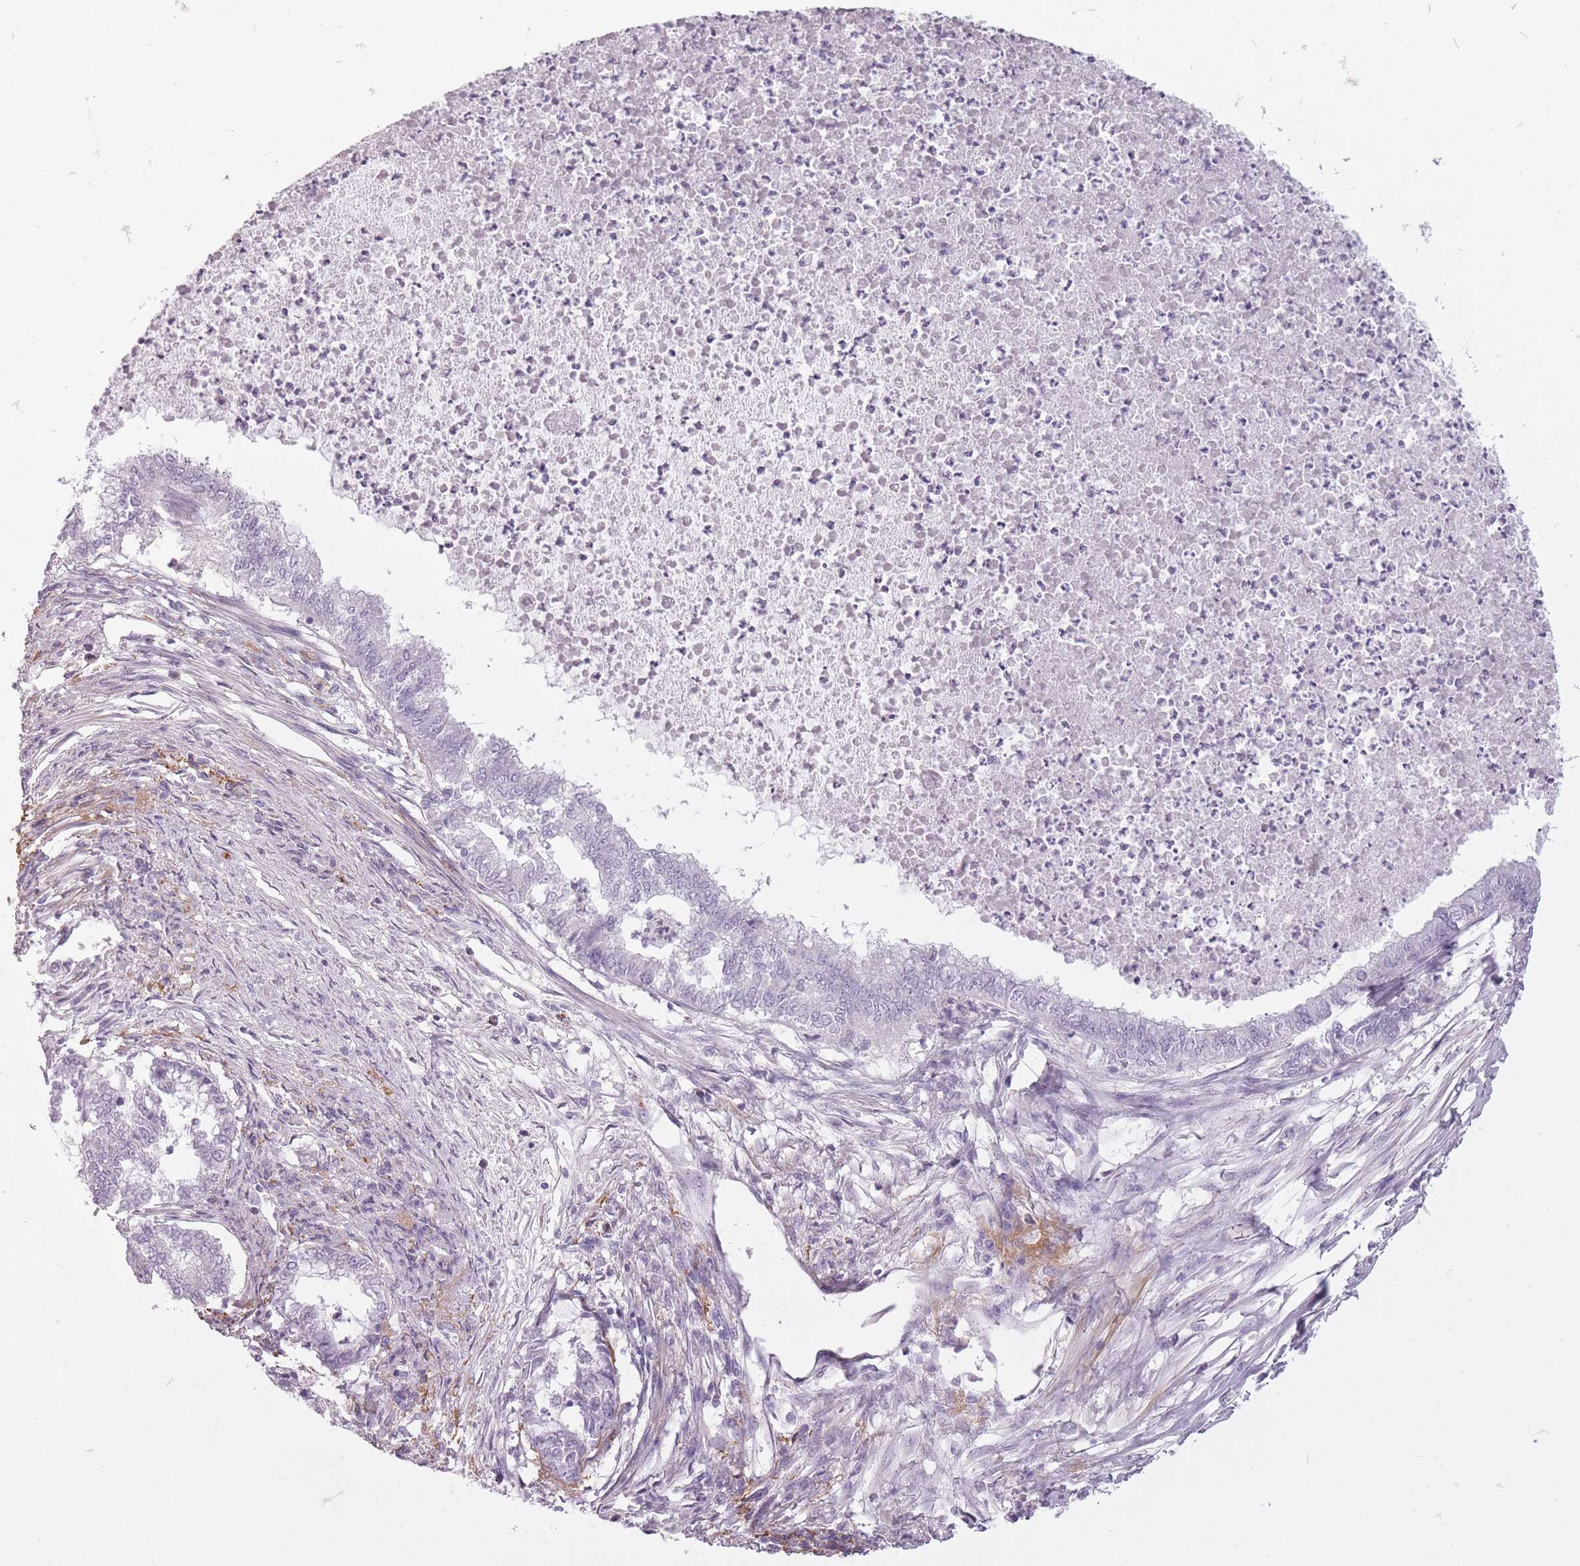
{"staining": {"intensity": "negative", "quantity": "none", "location": "none"}, "tissue": "endometrial cancer", "cell_type": "Tumor cells", "image_type": "cancer", "snomed": [{"axis": "morphology", "description": "Adenocarcinoma, NOS"}, {"axis": "topography", "description": "Endometrium"}], "caption": "Immunohistochemistry (IHC) of endometrial adenocarcinoma displays no expression in tumor cells.", "gene": "RFX4", "patient": {"sex": "female", "age": 79}}